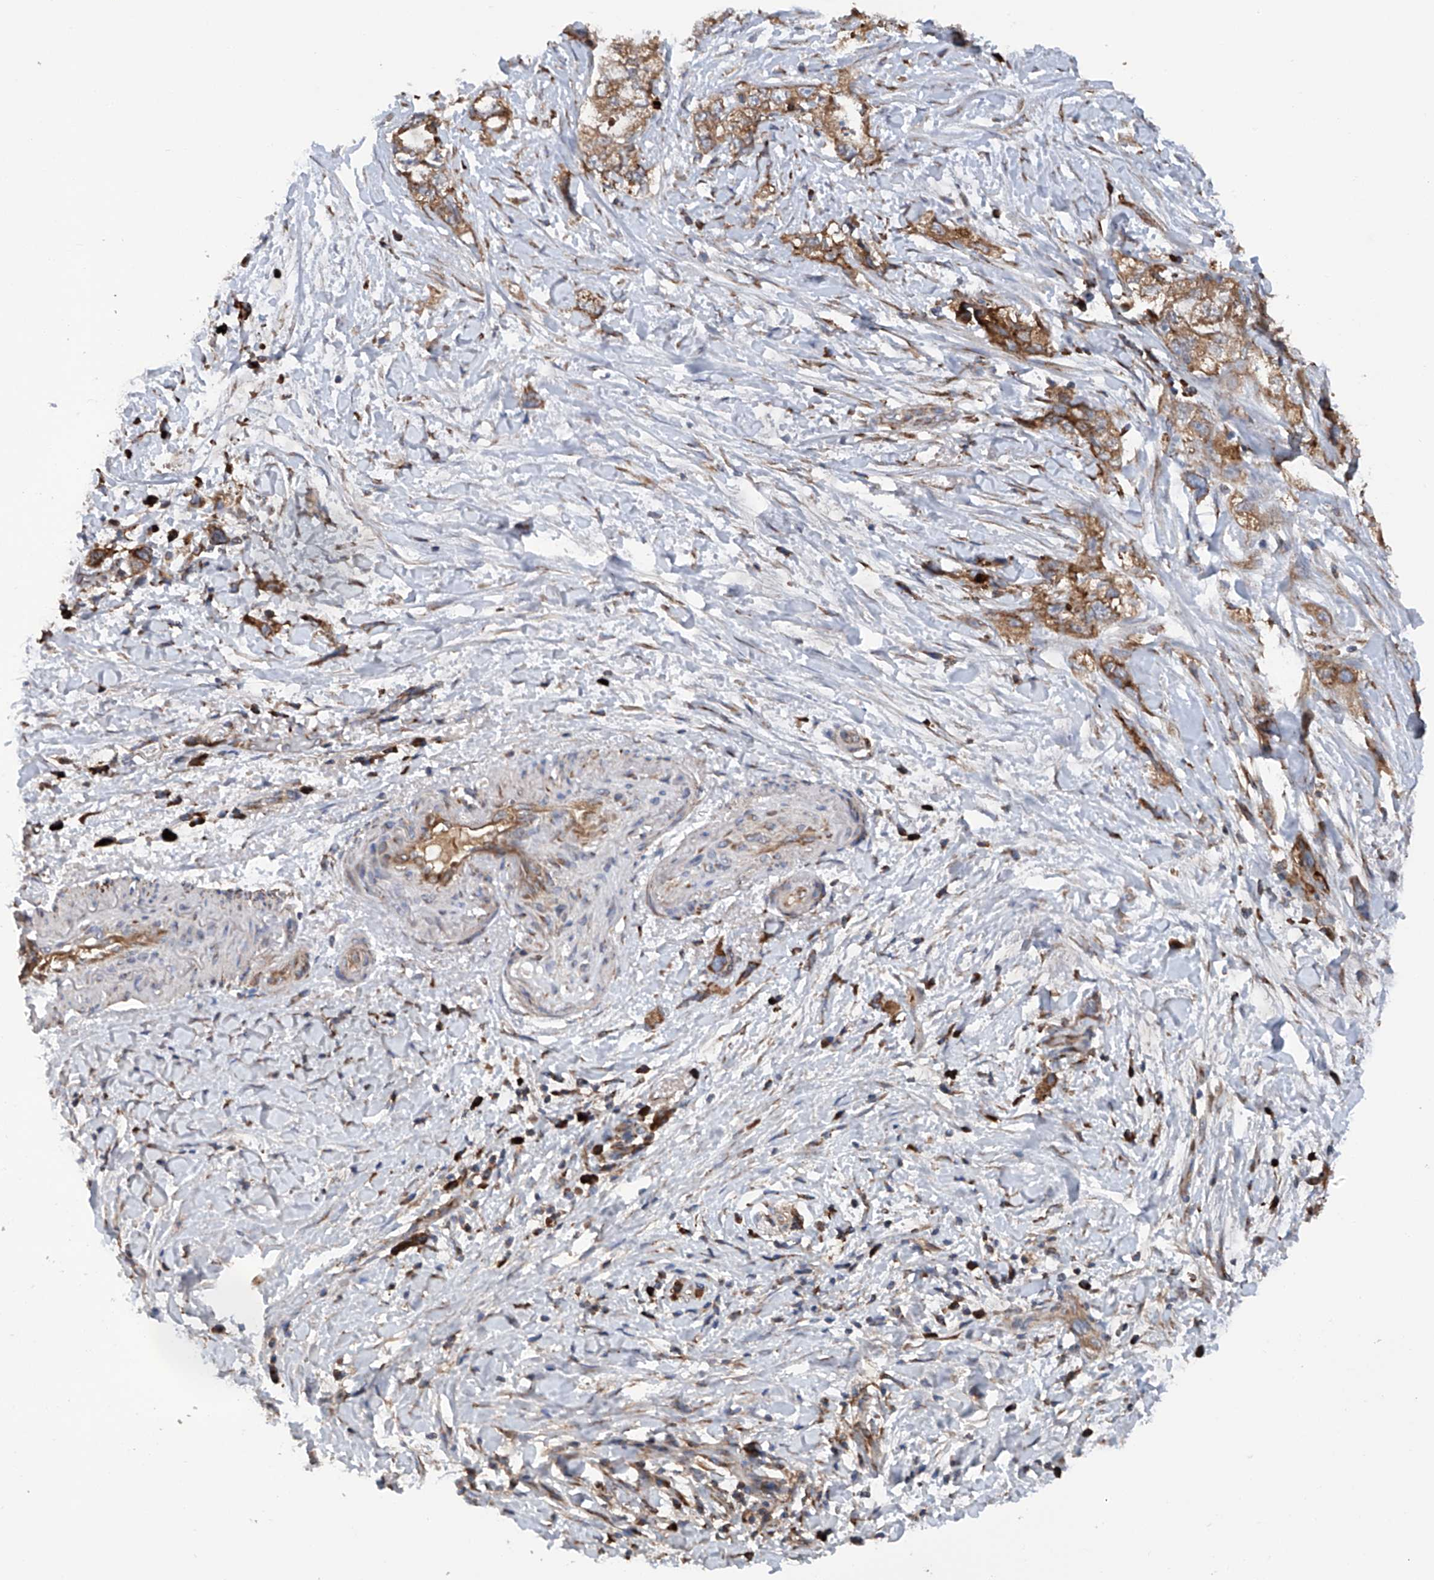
{"staining": {"intensity": "moderate", "quantity": ">75%", "location": "cytoplasmic/membranous"}, "tissue": "pancreatic cancer", "cell_type": "Tumor cells", "image_type": "cancer", "snomed": [{"axis": "morphology", "description": "Adenocarcinoma, NOS"}, {"axis": "topography", "description": "Pancreas"}], "caption": "Immunohistochemical staining of pancreatic cancer exhibits moderate cytoplasmic/membranous protein staining in about >75% of tumor cells. (IHC, brightfield microscopy, high magnification).", "gene": "ASCC3", "patient": {"sex": "female", "age": 73}}